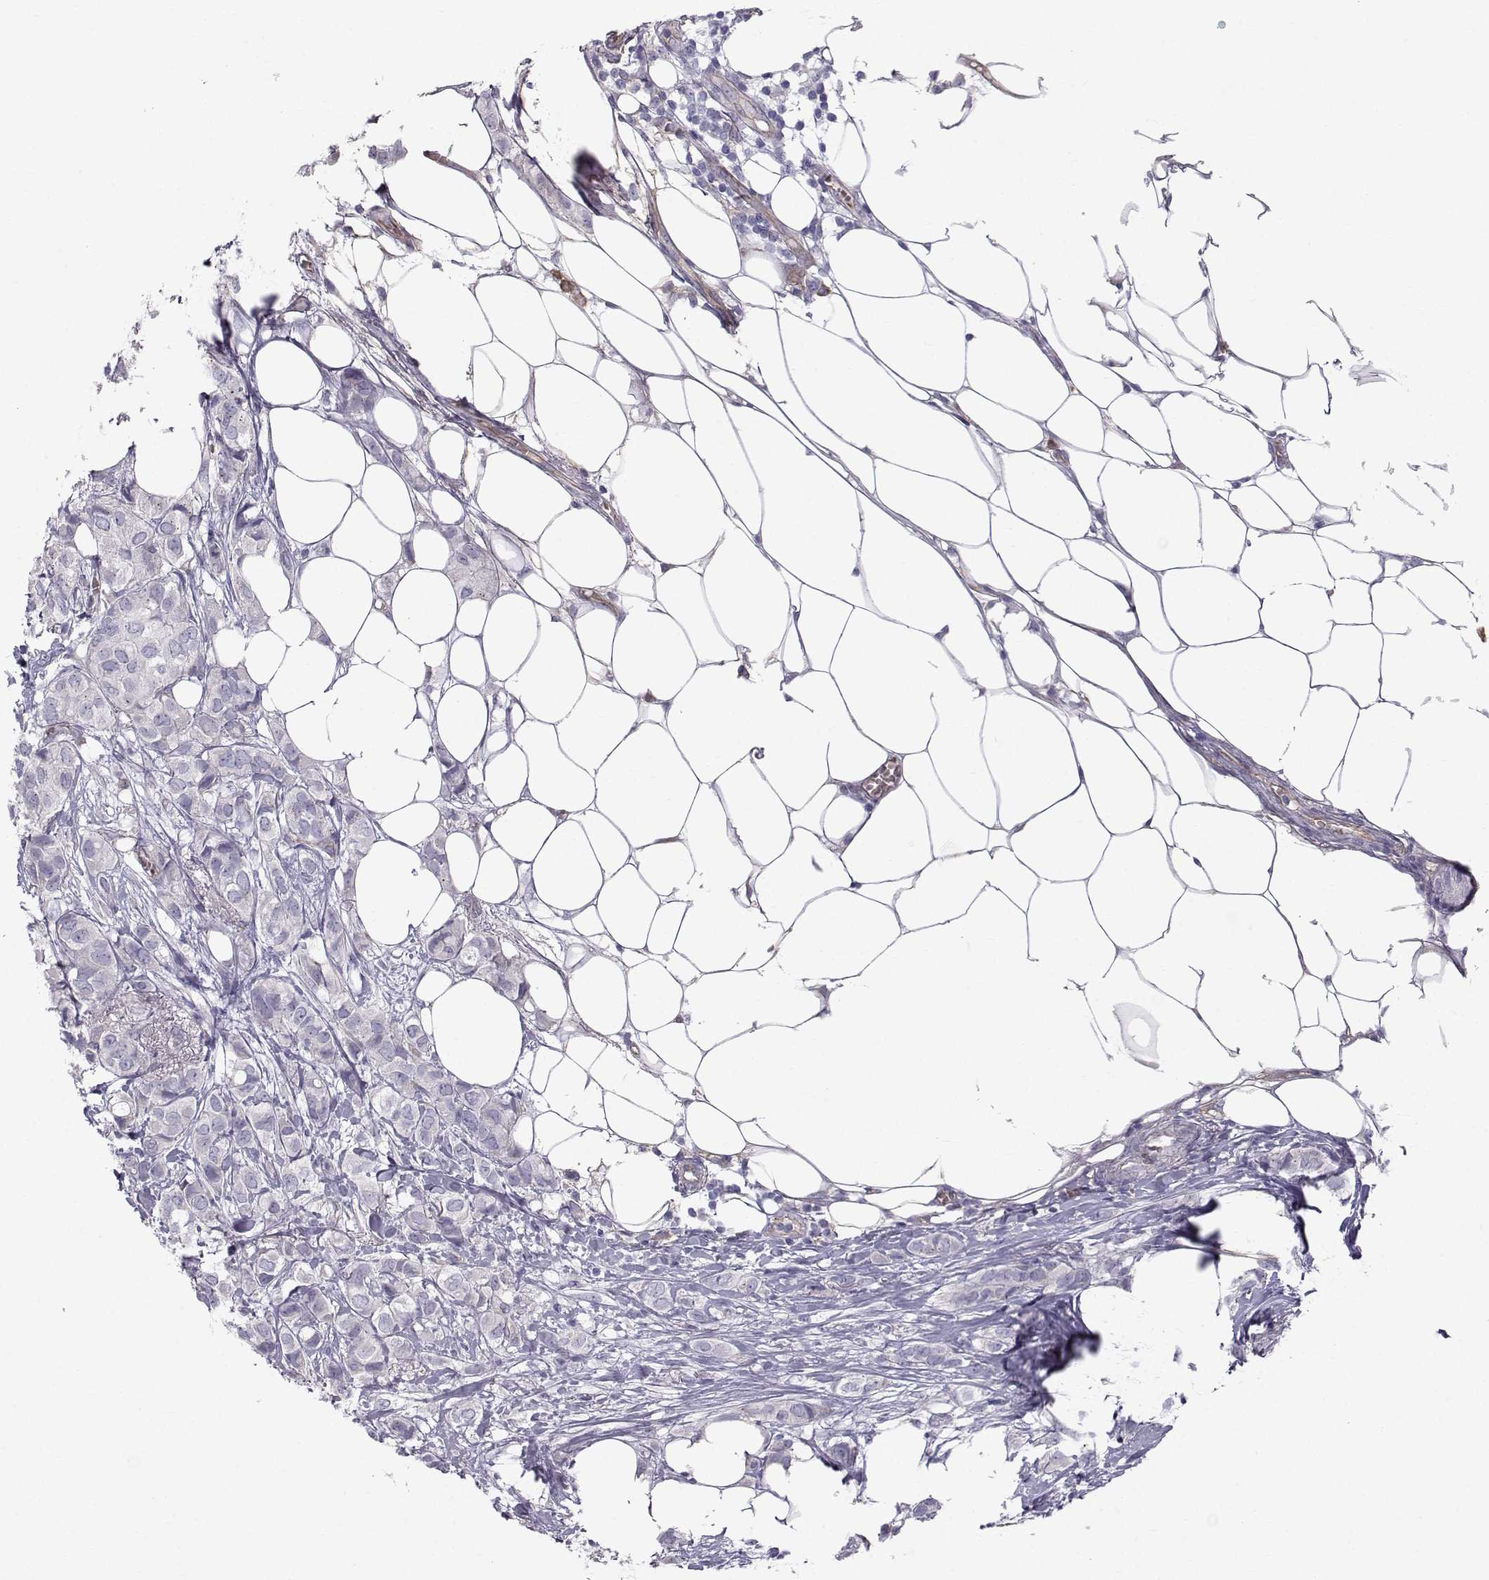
{"staining": {"intensity": "negative", "quantity": "none", "location": "none"}, "tissue": "breast cancer", "cell_type": "Tumor cells", "image_type": "cancer", "snomed": [{"axis": "morphology", "description": "Duct carcinoma"}, {"axis": "topography", "description": "Breast"}], "caption": "Immunohistochemical staining of human breast invasive ductal carcinoma displays no significant expression in tumor cells.", "gene": "QPCT", "patient": {"sex": "female", "age": 85}}